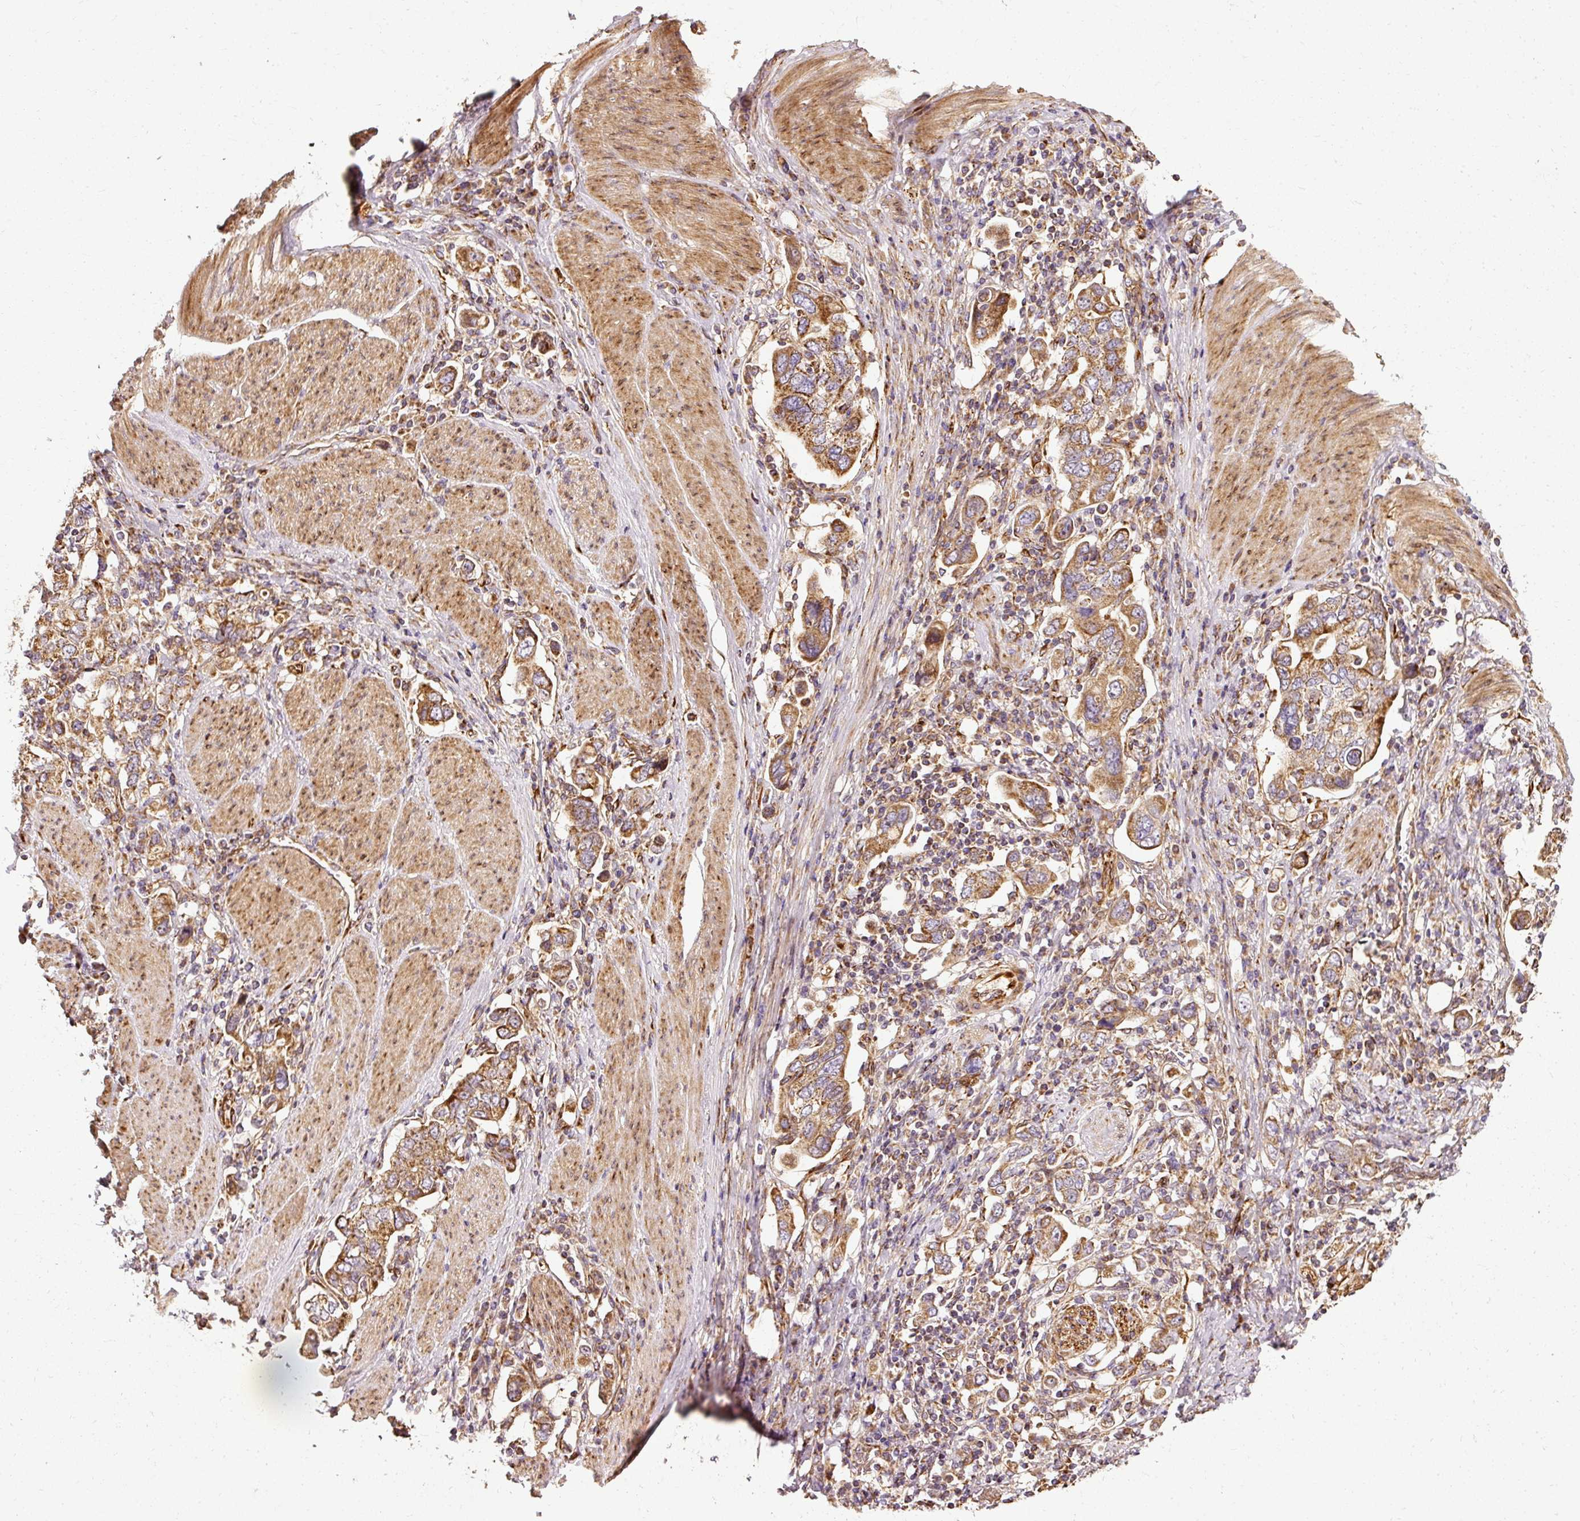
{"staining": {"intensity": "moderate", "quantity": ">75%", "location": "cytoplasmic/membranous"}, "tissue": "stomach cancer", "cell_type": "Tumor cells", "image_type": "cancer", "snomed": [{"axis": "morphology", "description": "Adenocarcinoma, NOS"}, {"axis": "topography", "description": "Stomach, upper"}, {"axis": "topography", "description": "Stomach"}], "caption": "The immunohistochemical stain highlights moderate cytoplasmic/membranous expression in tumor cells of stomach cancer tissue.", "gene": "ISCU", "patient": {"sex": "male", "age": 62}}